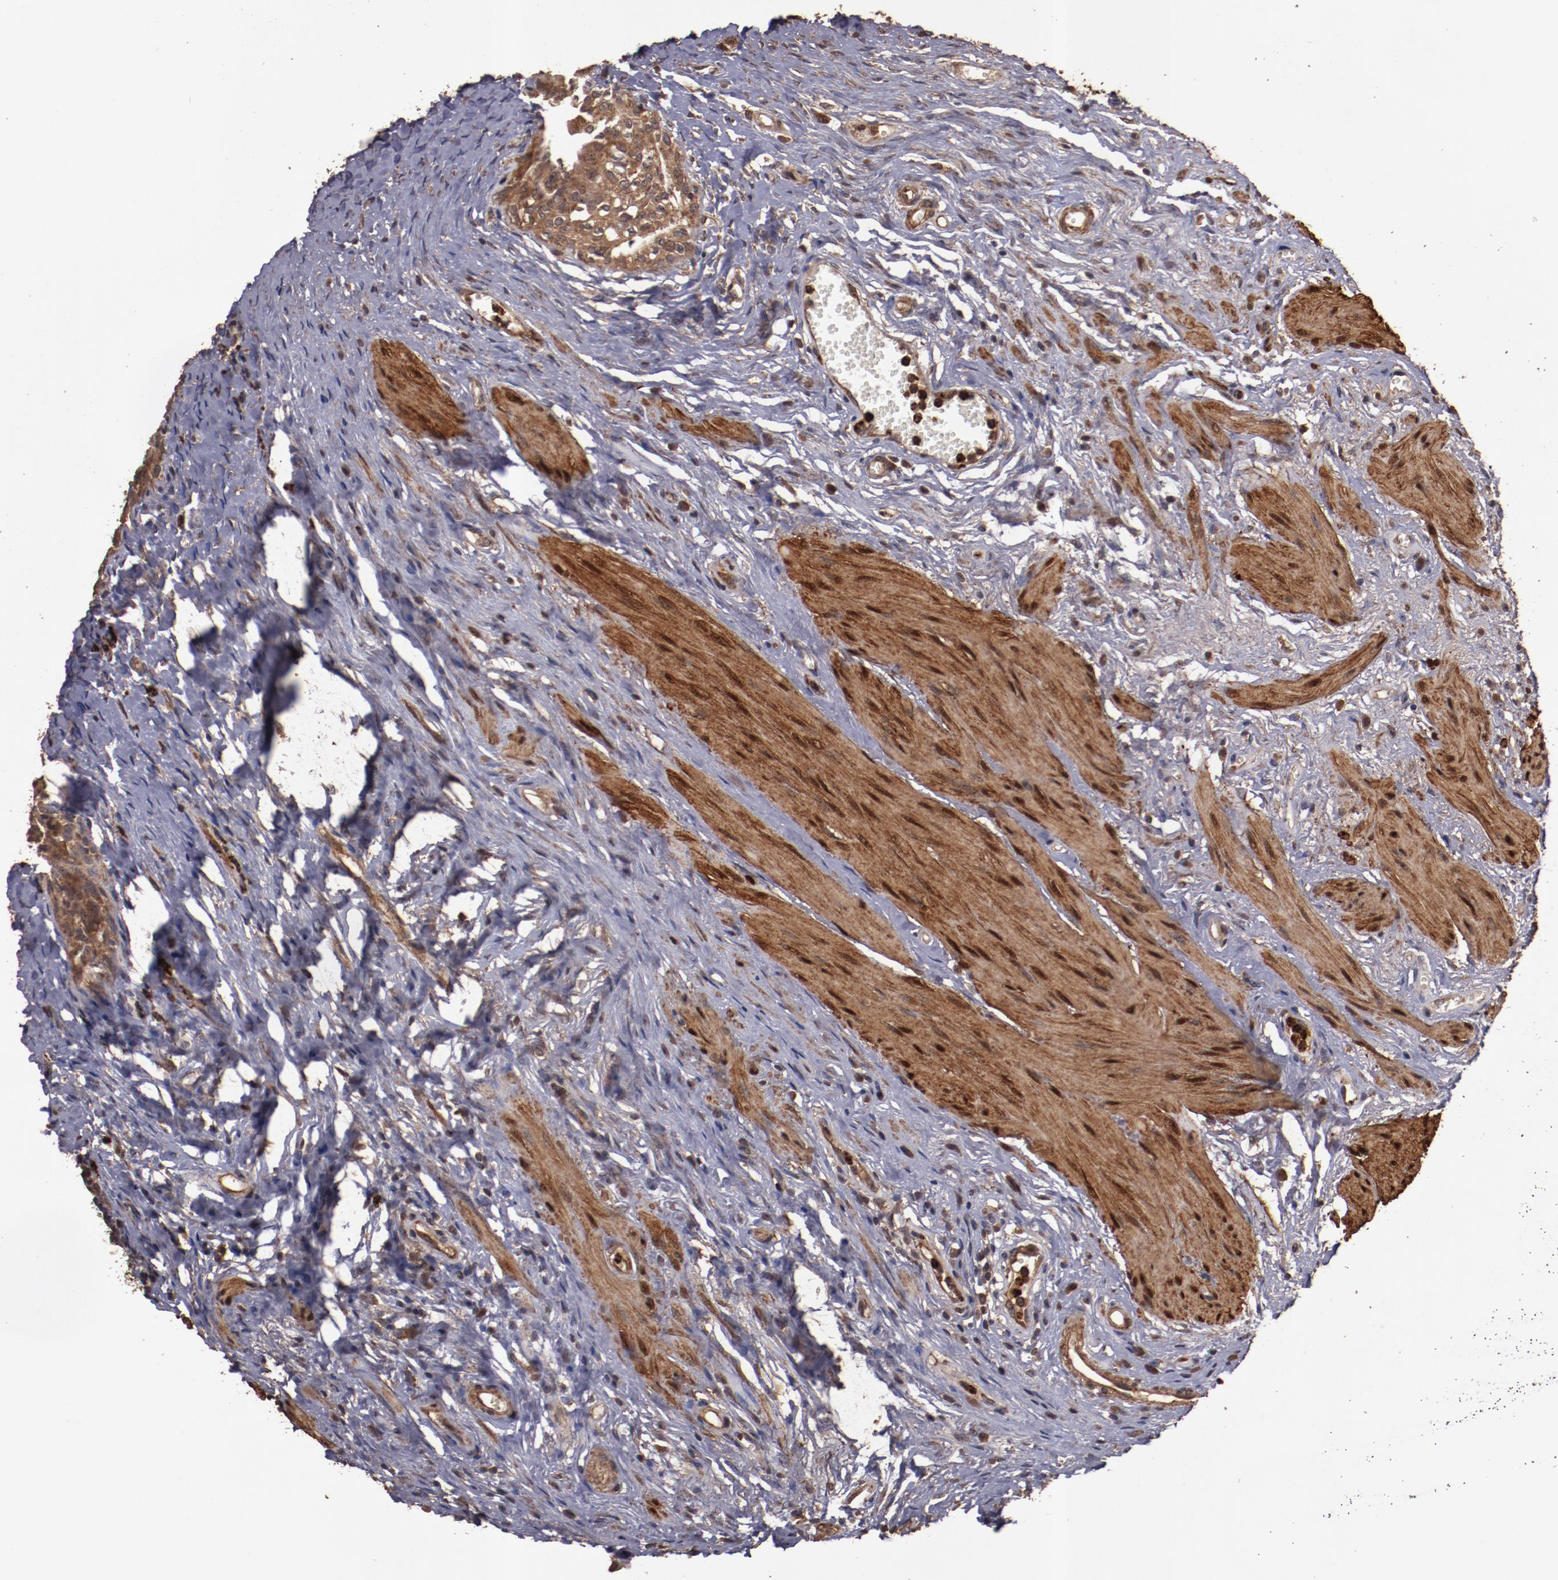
{"staining": {"intensity": "strong", "quantity": ">75%", "location": "cytoplasmic/membranous"}, "tissue": "urinary bladder", "cell_type": "Urothelial cells", "image_type": "normal", "snomed": [{"axis": "morphology", "description": "Normal tissue, NOS"}, {"axis": "topography", "description": "Urinary bladder"}], "caption": "Urothelial cells reveal high levels of strong cytoplasmic/membranous staining in about >75% of cells in unremarkable human urinary bladder. Immunohistochemistry (ihc) stains the protein in brown and the nuclei are stained blue.", "gene": "TXNDC16", "patient": {"sex": "female", "age": 55}}